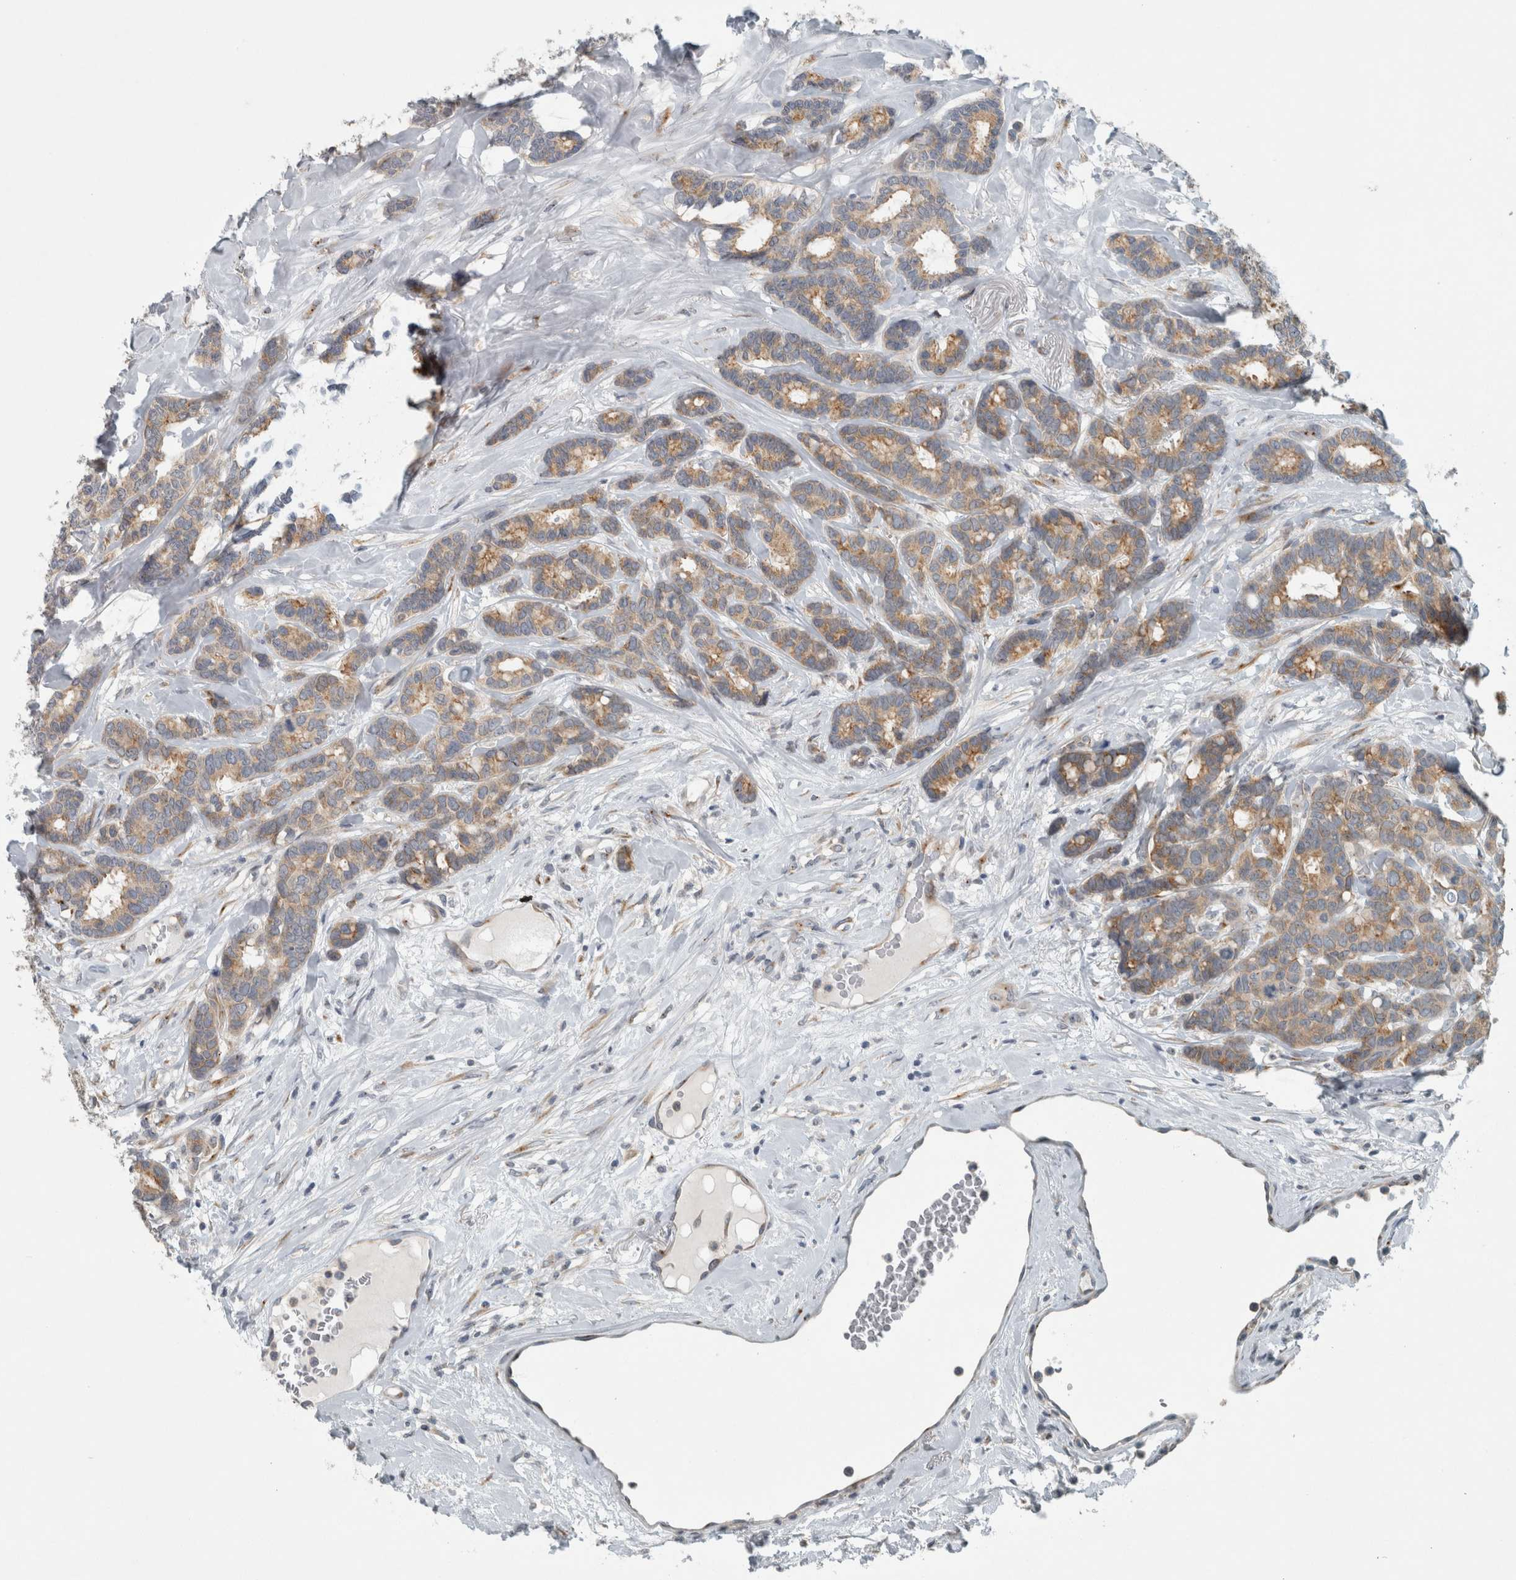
{"staining": {"intensity": "moderate", "quantity": ">75%", "location": "cytoplasmic/membranous"}, "tissue": "breast cancer", "cell_type": "Tumor cells", "image_type": "cancer", "snomed": [{"axis": "morphology", "description": "Duct carcinoma"}, {"axis": "topography", "description": "Breast"}], "caption": "Immunohistochemistry (IHC) staining of breast cancer, which displays medium levels of moderate cytoplasmic/membranous staining in approximately >75% of tumor cells indicating moderate cytoplasmic/membranous protein staining. The staining was performed using DAB (3,3'-diaminobenzidine) (brown) for protein detection and nuclei were counterstained in hematoxylin (blue).", "gene": "KIF1C", "patient": {"sex": "female", "age": 87}}